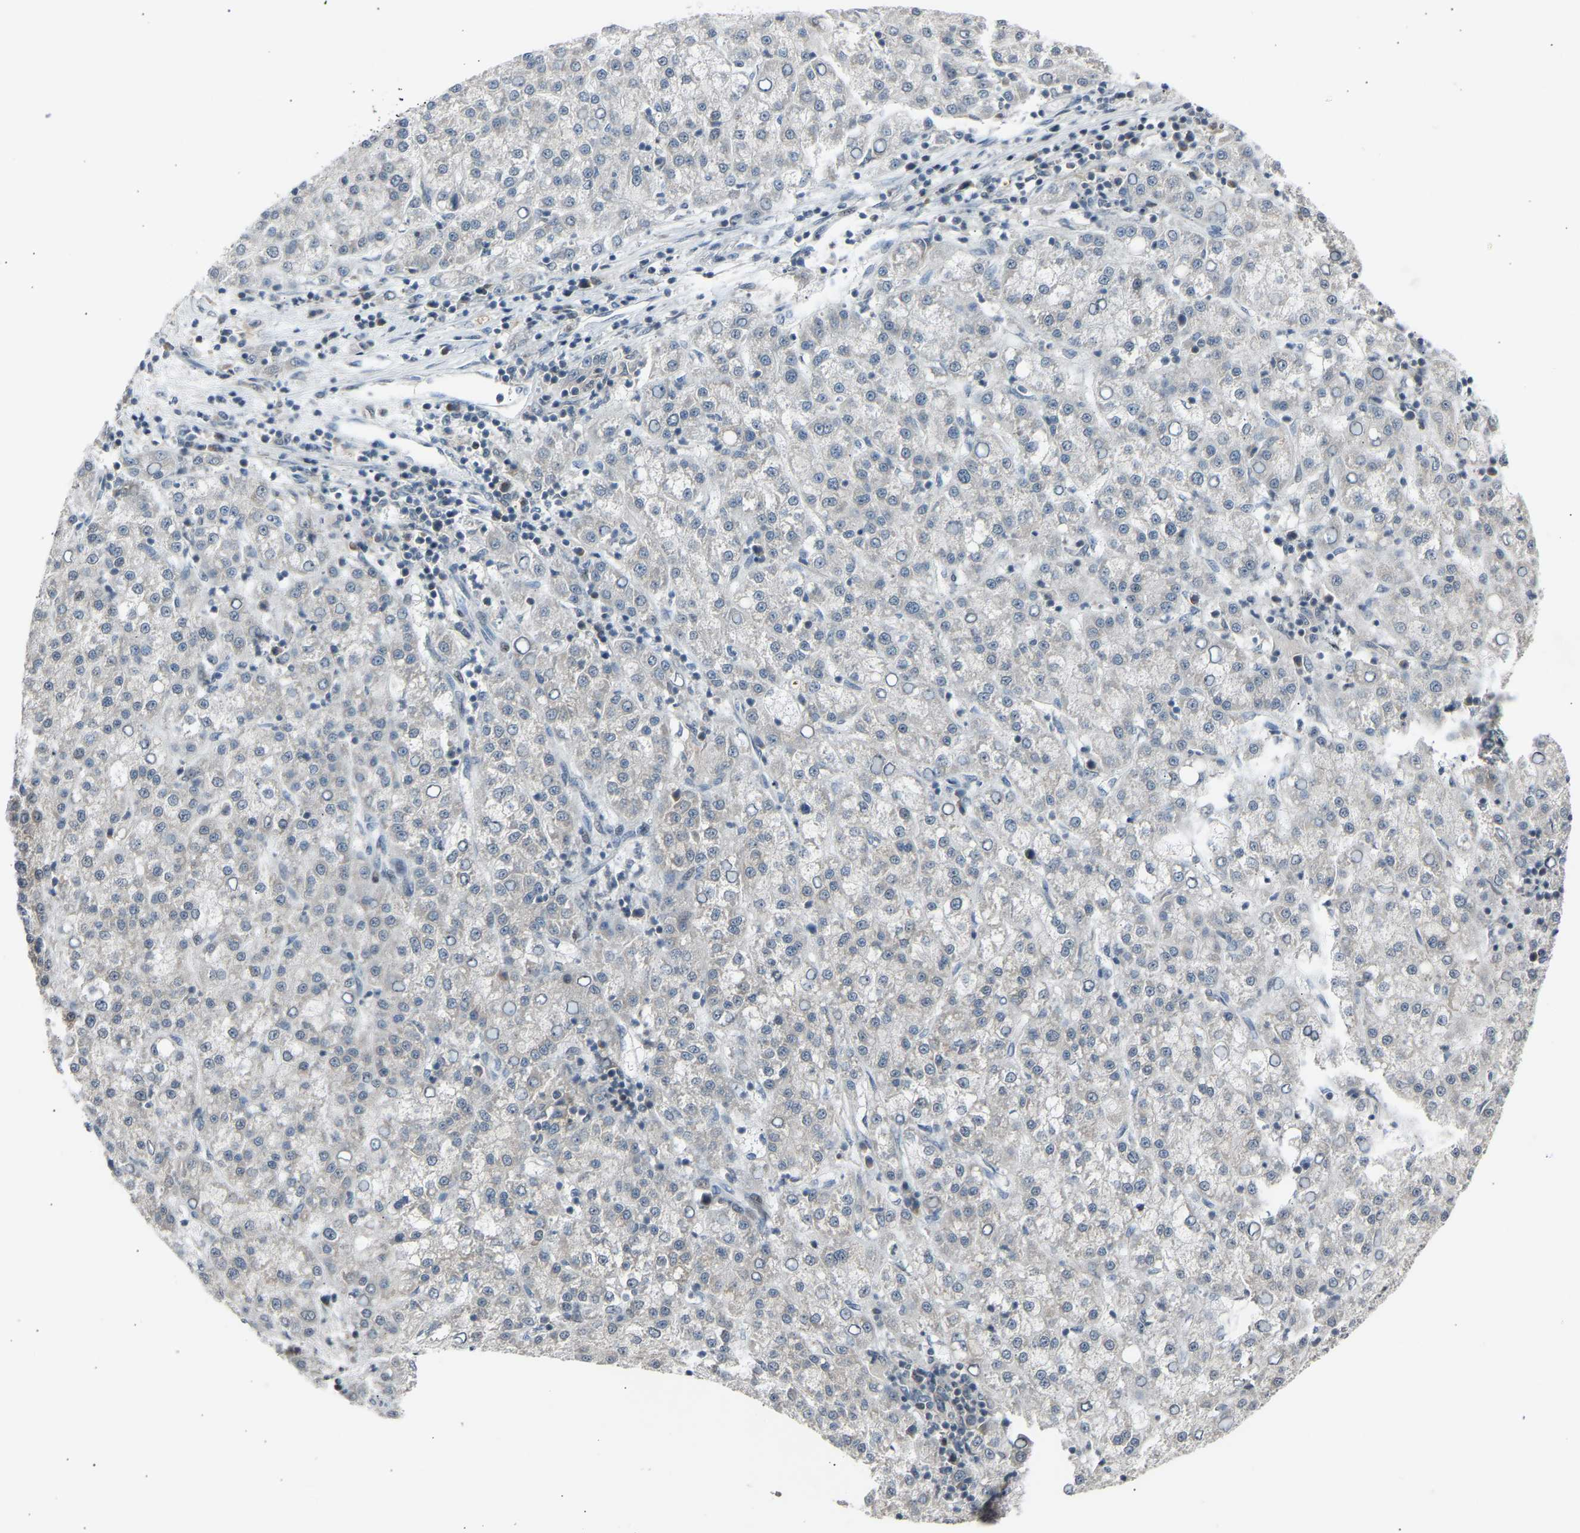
{"staining": {"intensity": "negative", "quantity": "none", "location": "none"}, "tissue": "liver cancer", "cell_type": "Tumor cells", "image_type": "cancer", "snomed": [{"axis": "morphology", "description": "Carcinoma, Hepatocellular, NOS"}, {"axis": "topography", "description": "Liver"}], "caption": "Immunohistochemical staining of human liver cancer demonstrates no significant positivity in tumor cells.", "gene": "SLIRP", "patient": {"sex": "female", "age": 58}}